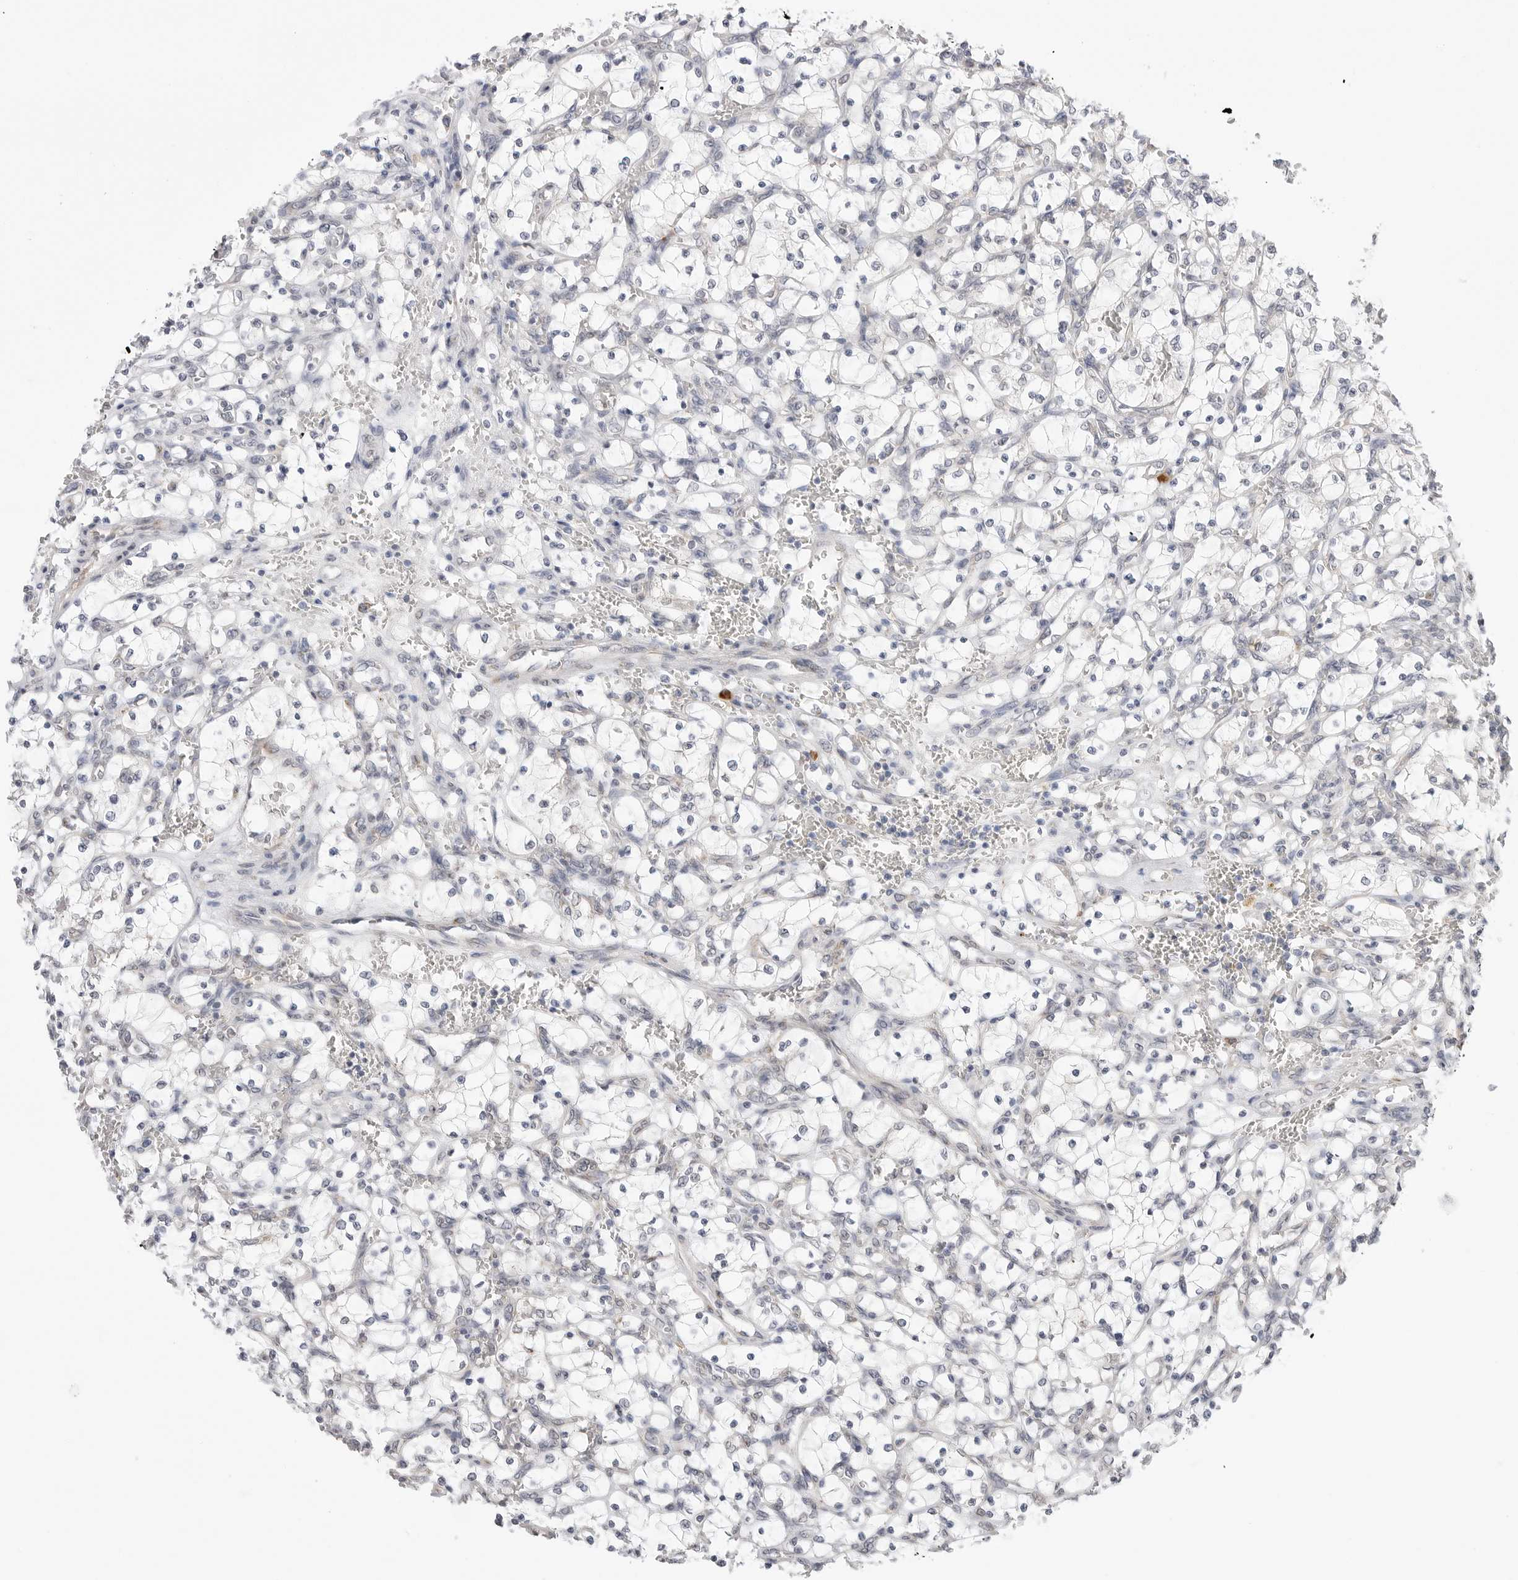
{"staining": {"intensity": "negative", "quantity": "none", "location": "none"}, "tissue": "renal cancer", "cell_type": "Tumor cells", "image_type": "cancer", "snomed": [{"axis": "morphology", "description": "Adenocarcinoma, NOS"}, {"axis": "topography", "description": "Kidney"}], "caption": "The photomicrograph displays no staining of tumor cells in renal cancer. Nuclei are stained in blue.", "gene": "RPN1", "patient": {"sex": "female", "age": 69}}